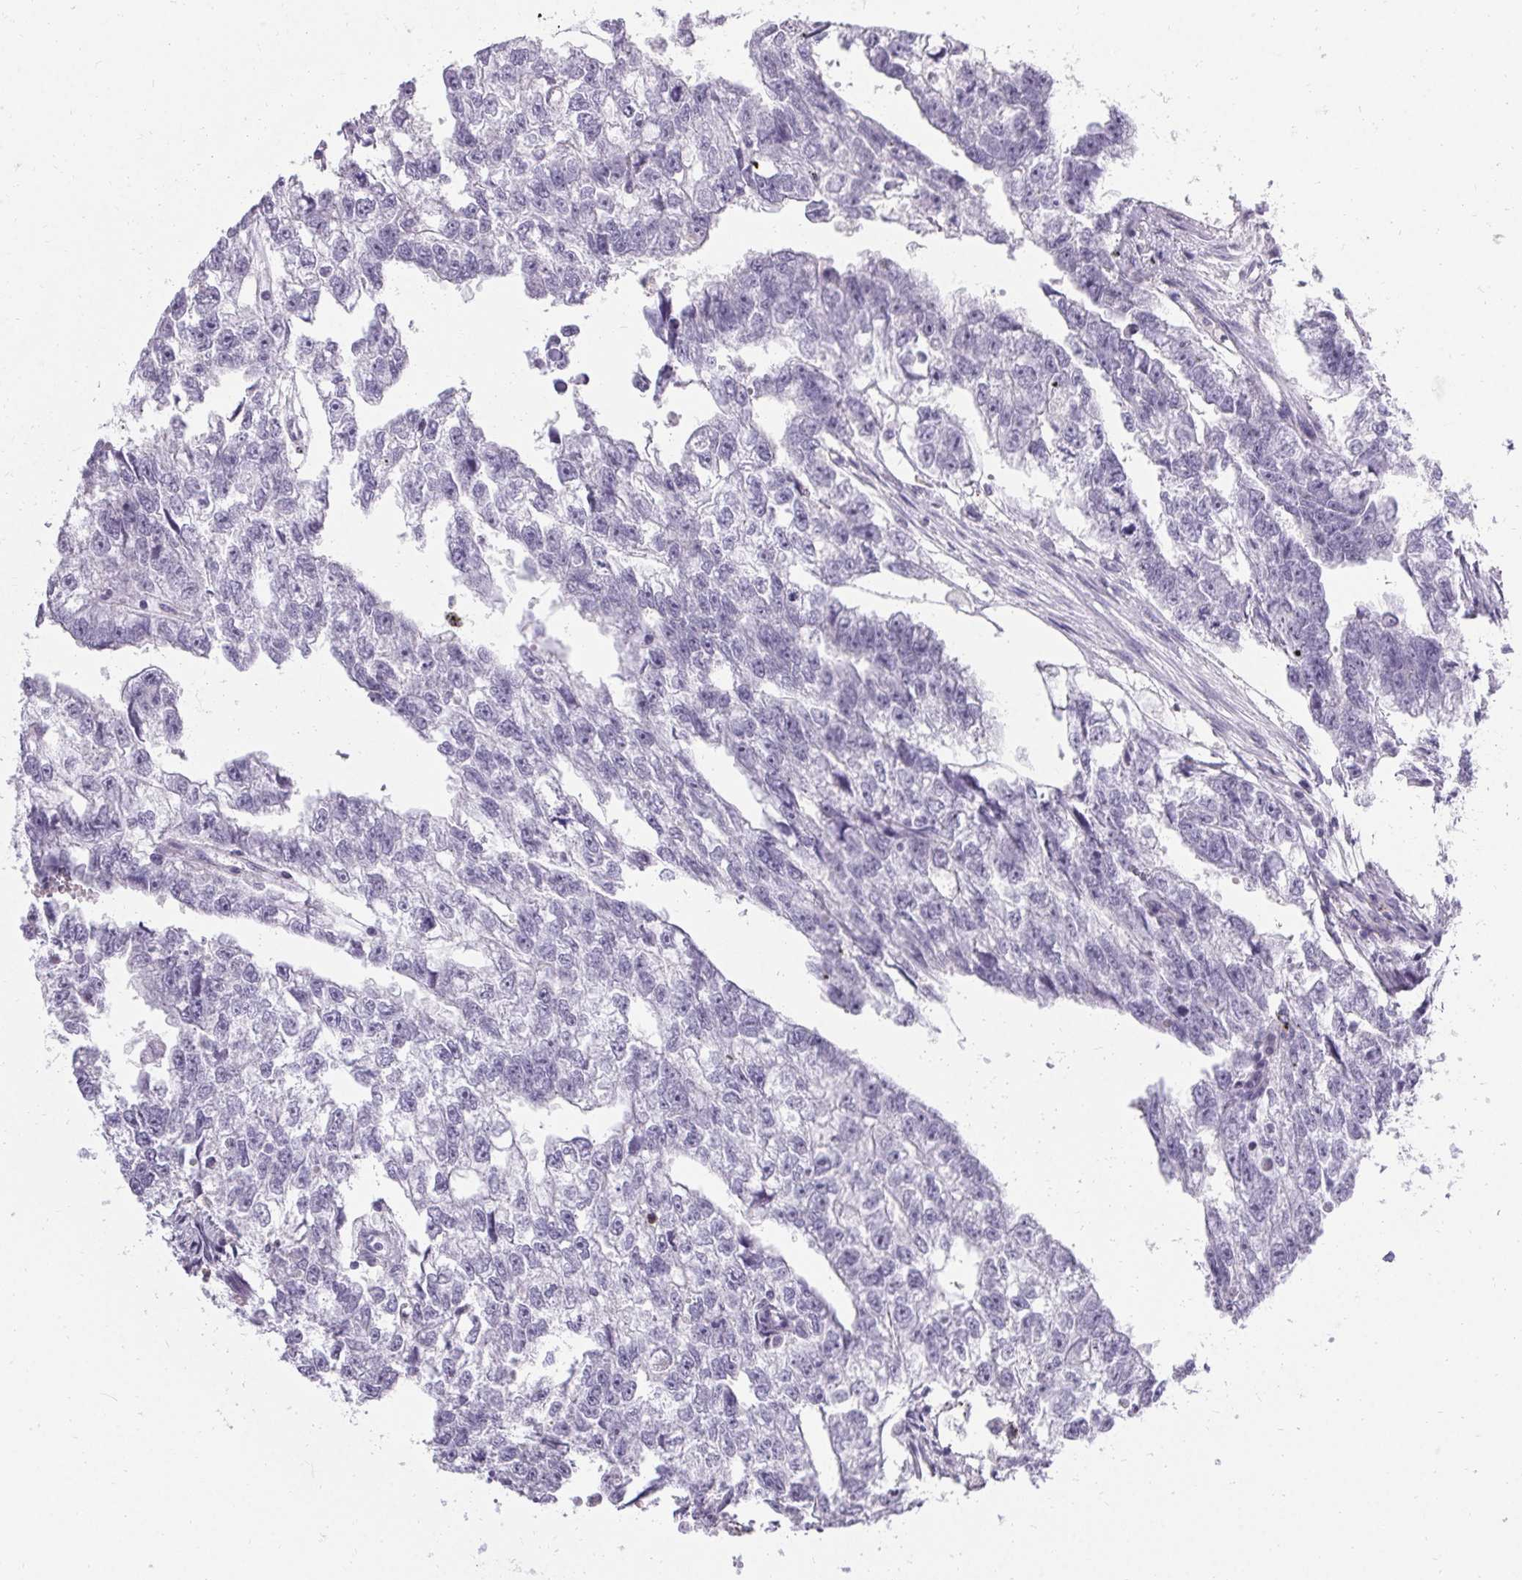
{"staining": {"intensity": "negative", "quantity": "none", "location": "none"}, "tissue": "testis cancer", "cell_type": "Tumor cells", "image_type": "cancer", "snomed": [{"axis": "morphology", "description": "Carcinoma, Embryonal, NOS"}, {"axis": "morphology", "description": "Teratoma, malignant, NOS"}, {"axis": "topography", "description": "Testis"}], "caption": "IHC histopathology image of human testis teratoma (malignant) stained for a protein (brown), which reveals no staining in tumor cells.", "gene": "PMEL", "patient": {"sex": "male", "age": 44}}